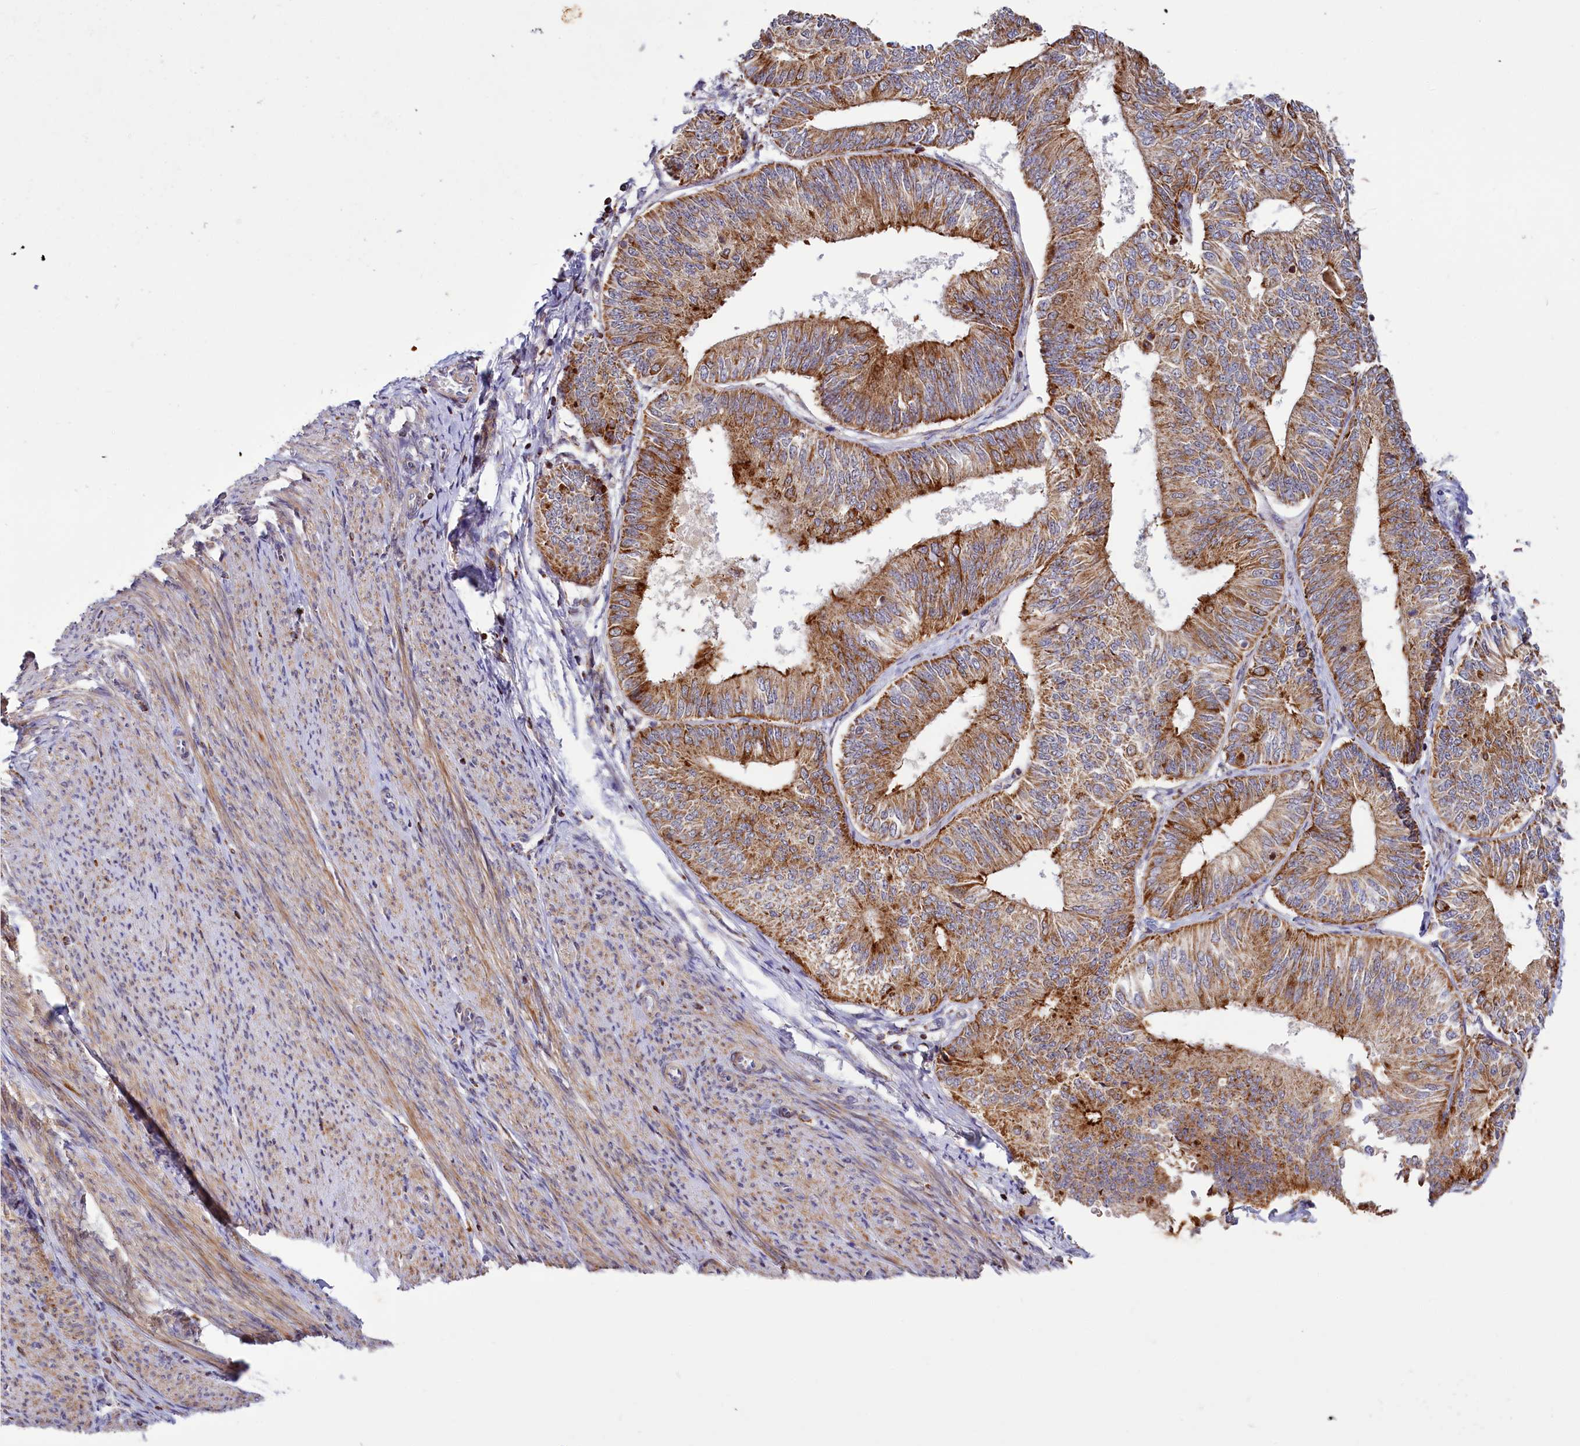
{"staining": {"intensity": "moderate", "quantity": ">75%", "location": "cytoplasmic/membranous"}, "tissue": "endometrial cancer", "cell_type": "Tumor cells", "image_type": "cancer", "snomed": [{"axis": "morphology", "description": "Adenocarcinoma, NOS"}, {"axis": "topography", "description": "Endometrium"}], "caption": "Endometrial cancer (adenocarcinoma) was stained to show a protein in brown. There is medium levels of moderate cytoplasmic/membranous positivity in about >75% of tumor cells.", "gene": "DYNC2H1", "patient": {"sex": "female", "age": 58}}